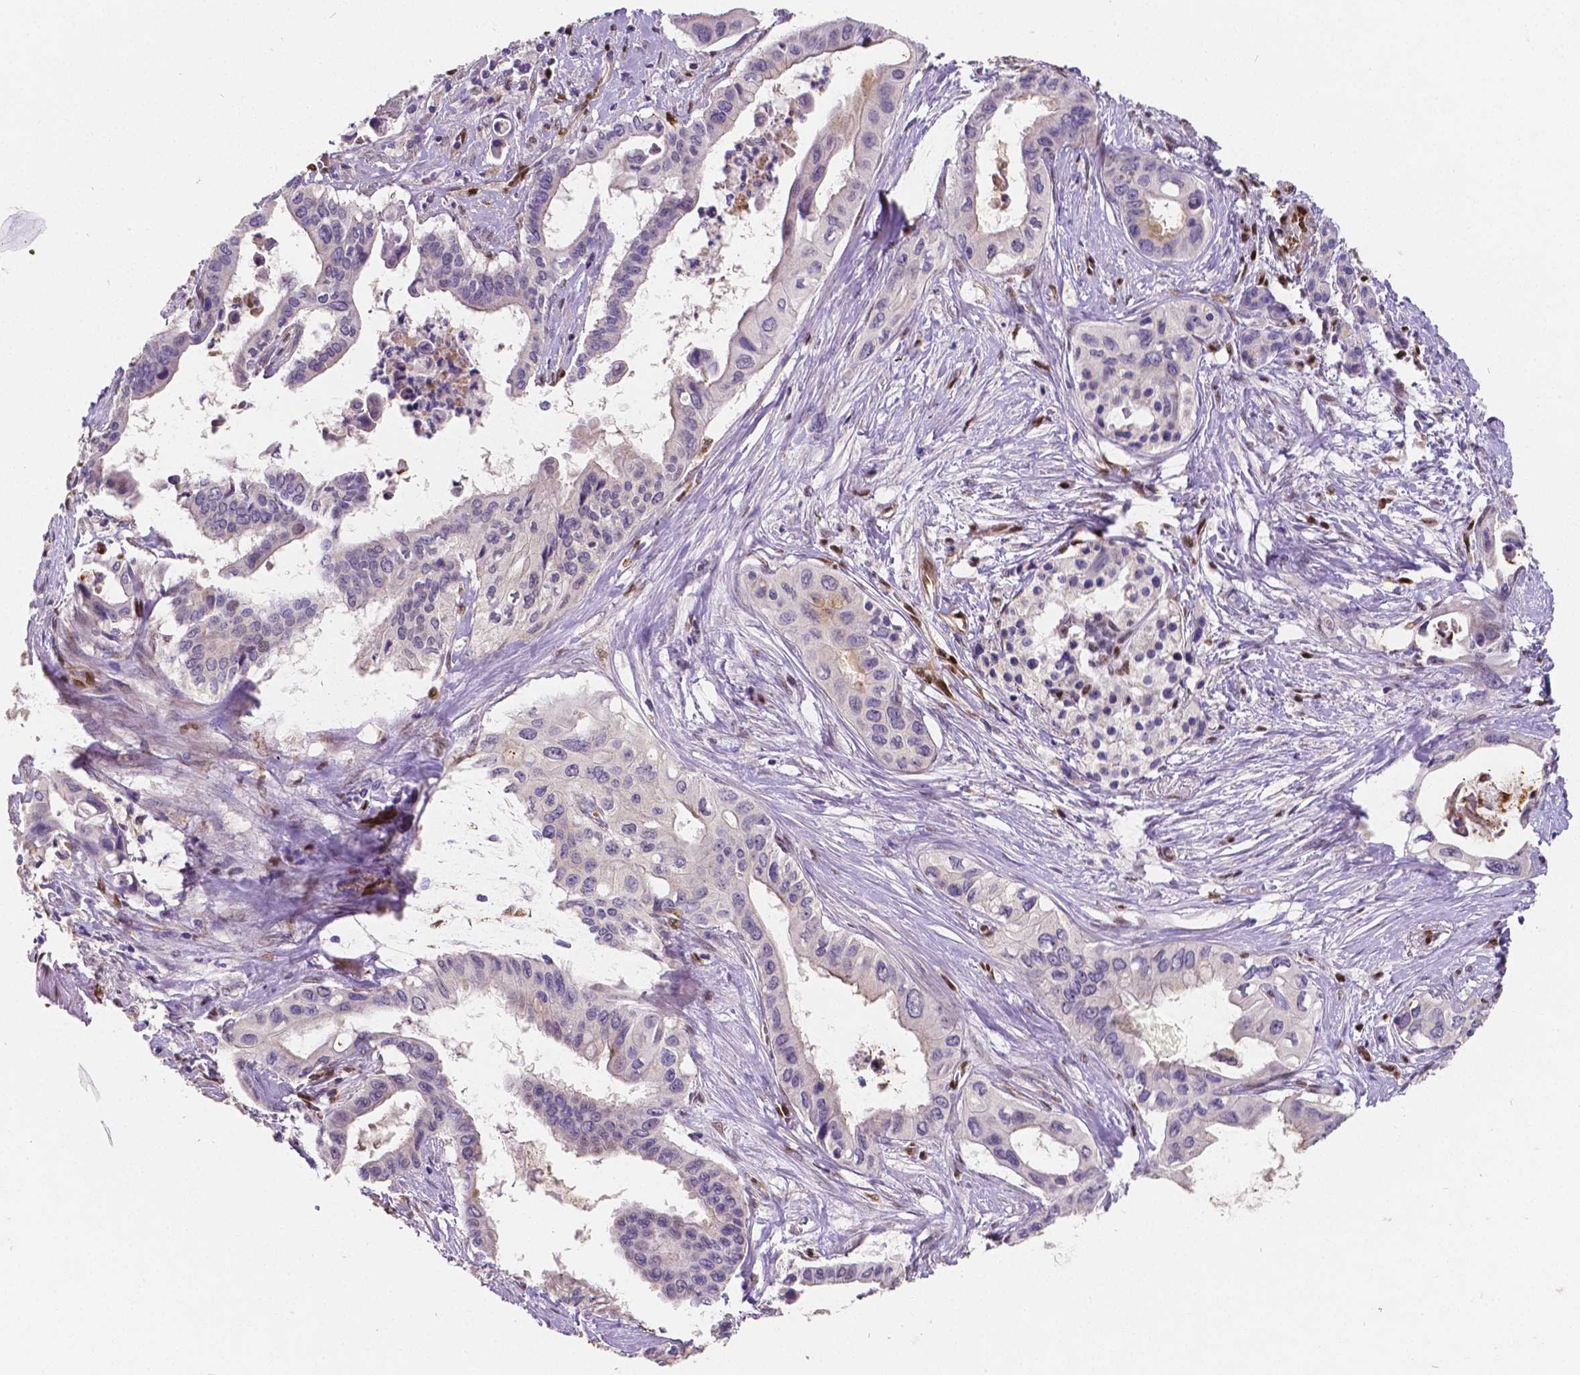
{"staining": {"intensity": "negative", "quantity": "none", "location": "none"}, "tissue": "pancreatic cancer", "cell_type": "Tumor cells", "image_type": "cancer", "snomed": [{"axis": "morphology", "description": "Adenocarcinoma, NOS"}, {"axis": "topography", "description": "Pancreas"}], "caption": "DAB (3,3'-diaminobenzidine) immunohistochemical staining of human pancreatic adenocarcinoma reveals no significant staining in tumor cells. Brightfield microscopy of immunohistochemistry stained with DAB (3,3'-diaminobenzidine) (brown) and hematoxylin (blue), captured at high magnification.", "gene": "MEF2C", "patient": {"sex": "female", "age": 77}}